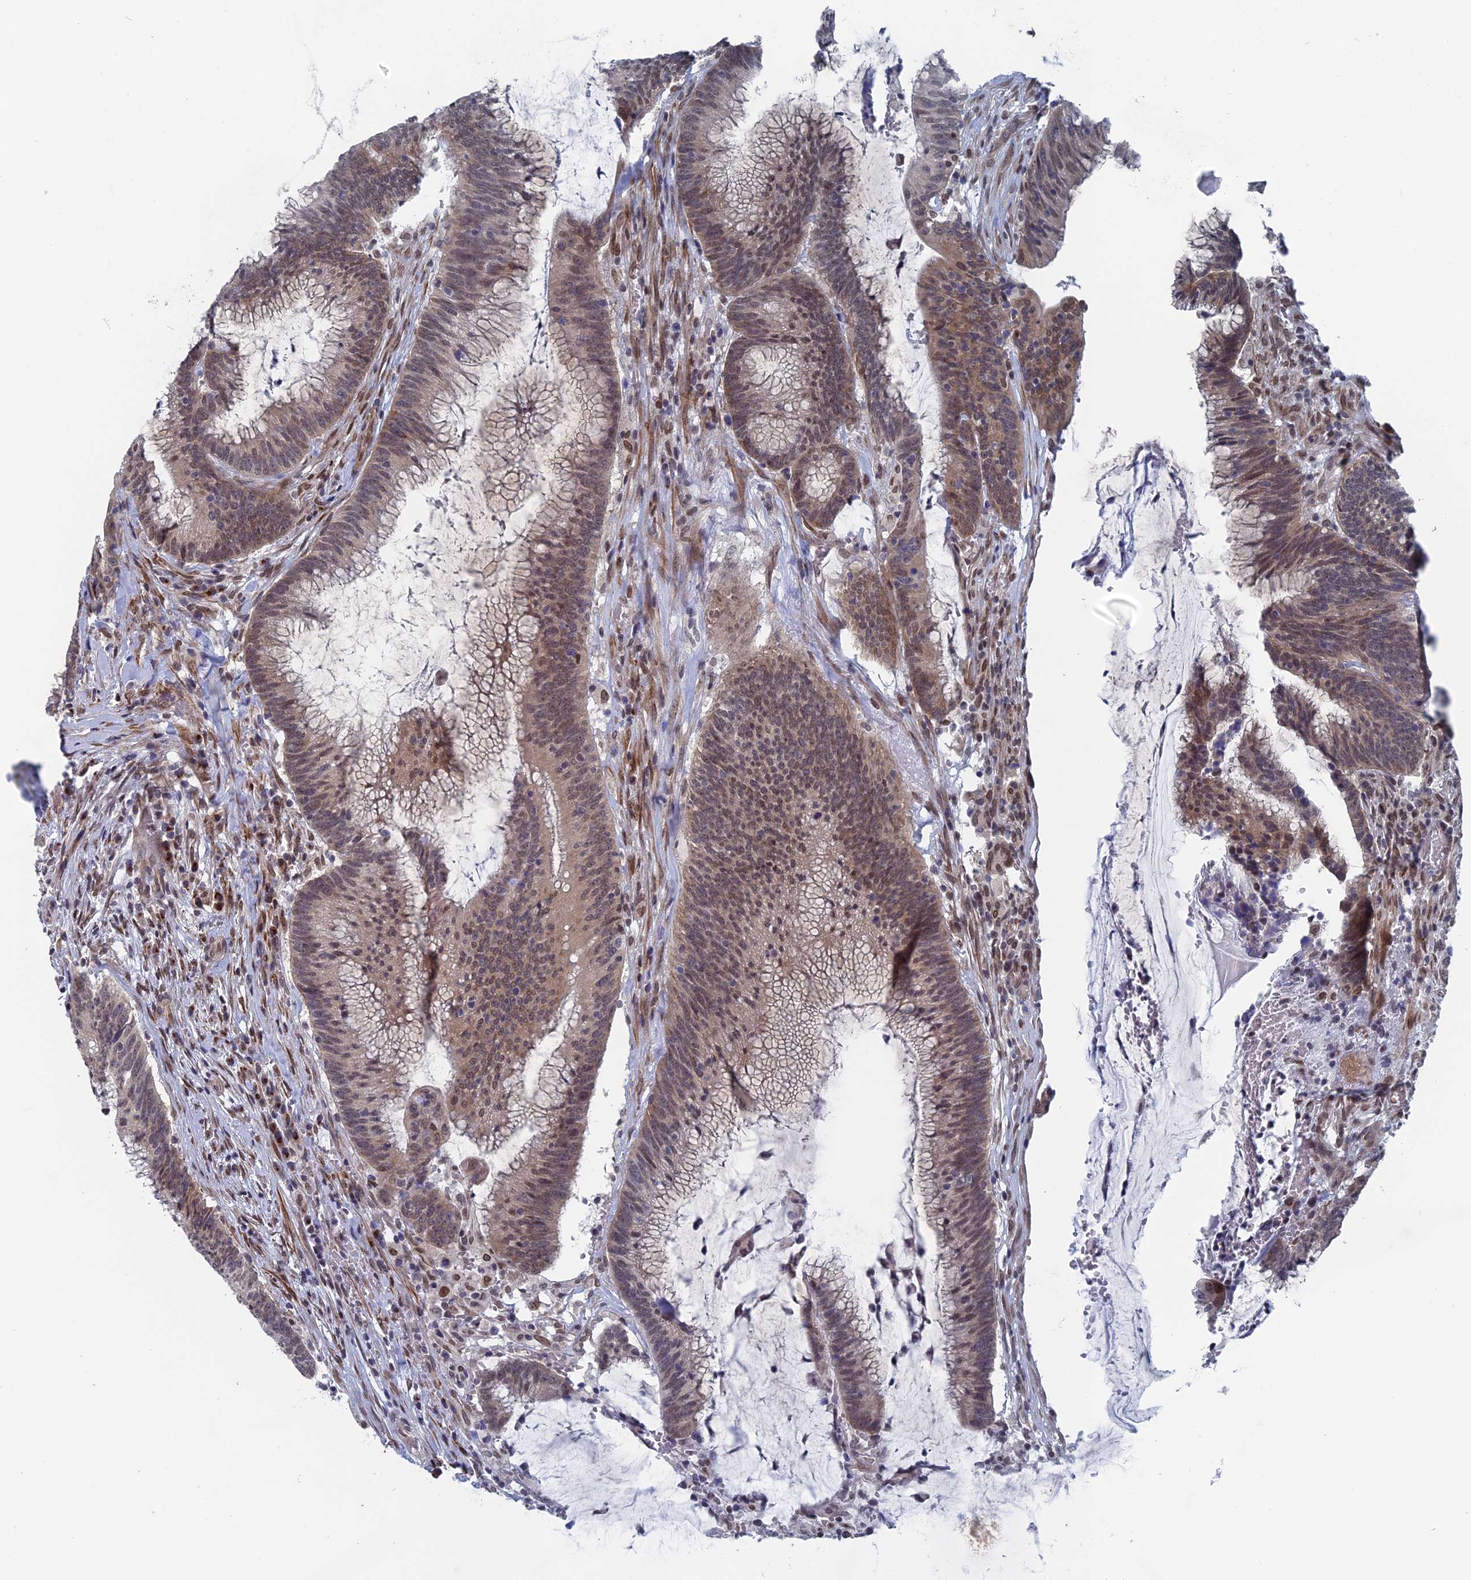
{"staining": {"intensity": "weak", "quantity": "25%-75%", "location": "cytoplasmic/membranous,nuclear"}, "tissue": "colorectal cancer", "cell_type": "Tumor cells", "image_type": "cancer", "snomed": [{"axis": "morphology", "description": "Adenocarcinoma, NOS"}, {"axis": "topography", "description": "Rectum"}], "caption": "DAB immunohistochemical staining of human colorectal cancer displays weak cytoplasmic/membranous and nuclear protein positivity in about 25%-75% of tumor cells.", "gene": "MTRF1", "patient": {"sex": "female", "age": 77}}